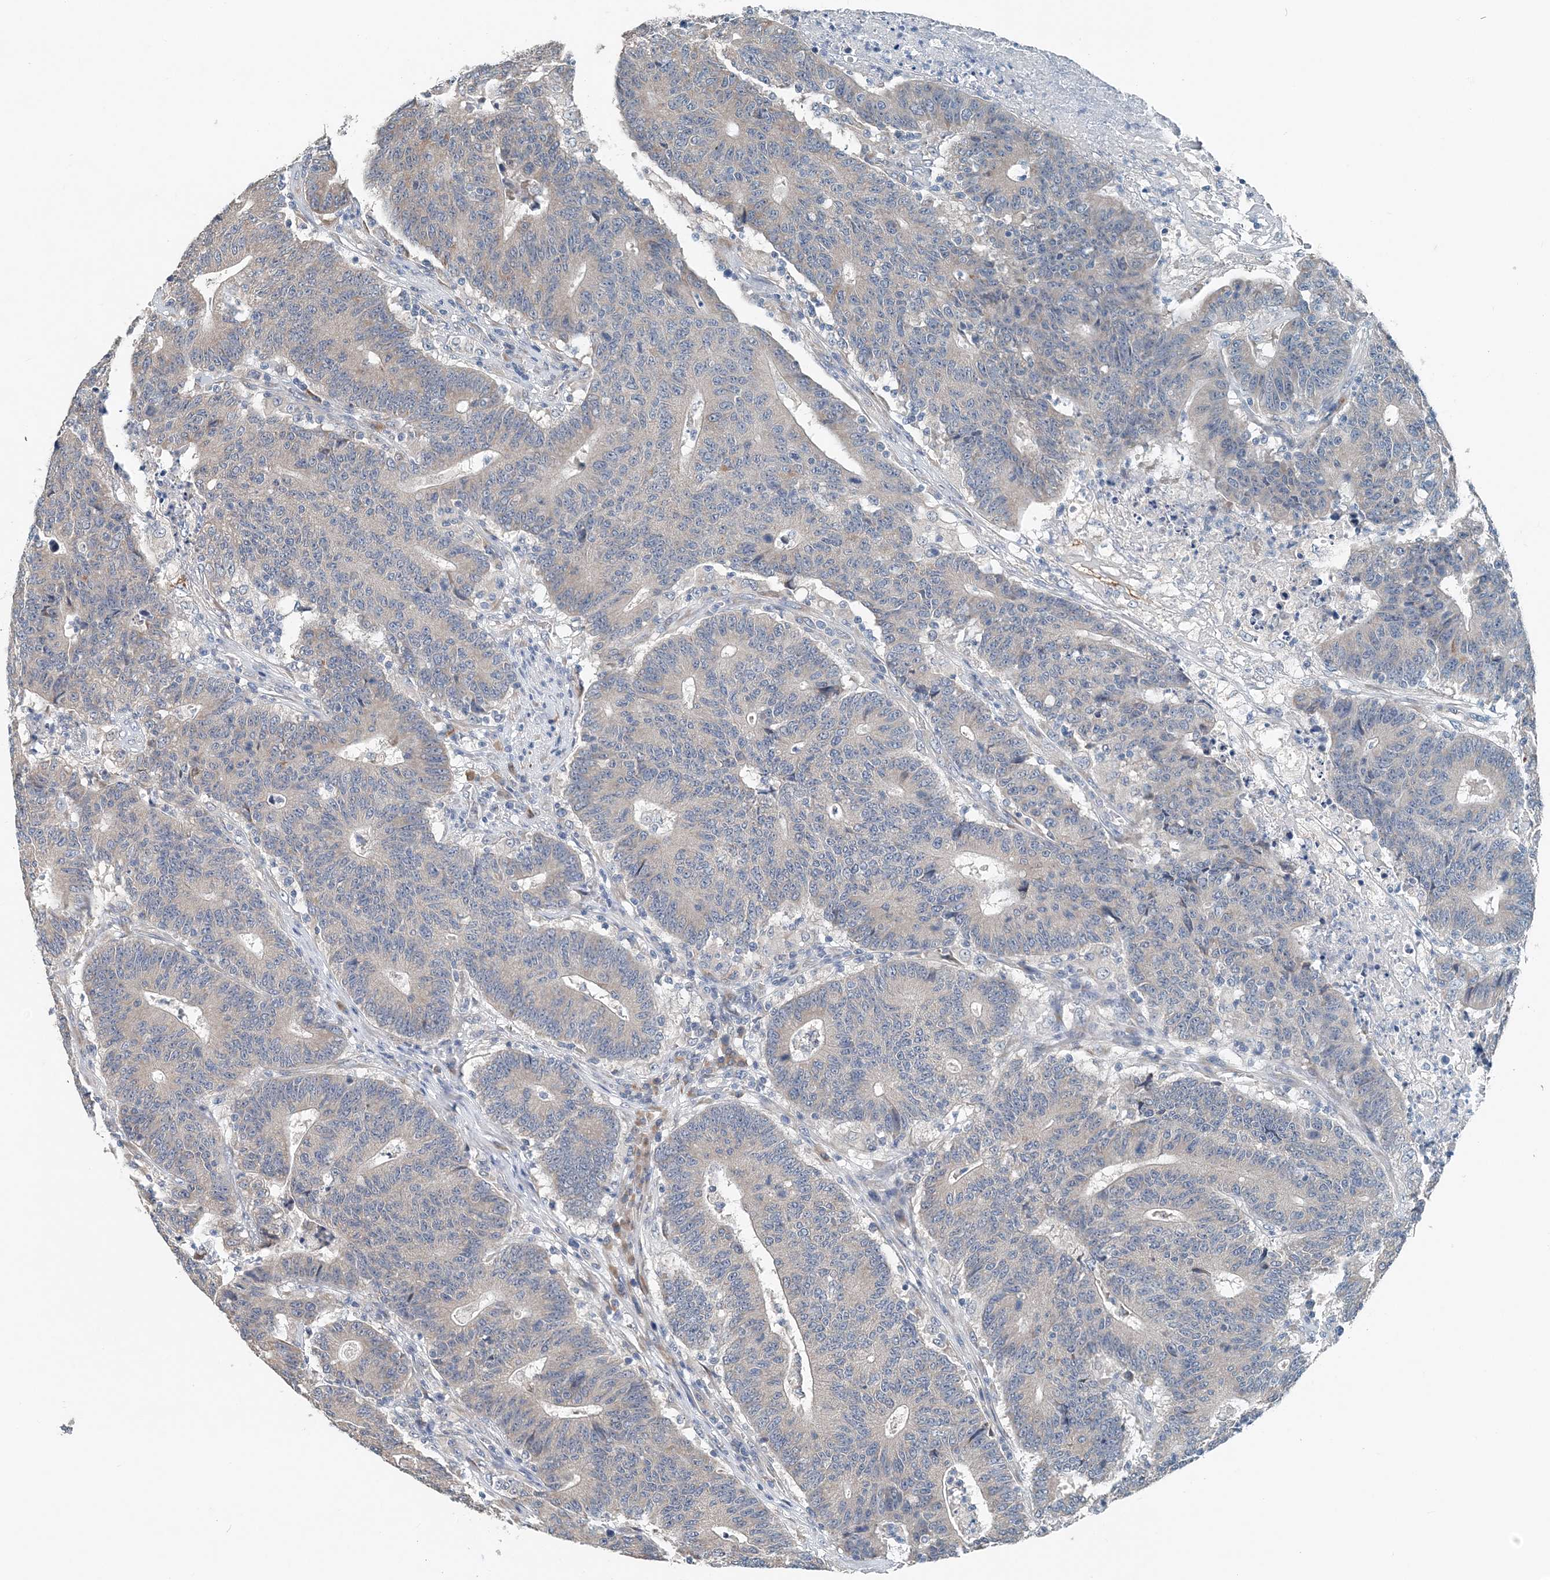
{"staining": {"intensity": "weak", "quantity": "<25%", "location": "cytoplasmic/membranous"}, "tissue": "colorectal cancer", "cell_type": "Tumor cells", "image_type": "cancer", "snomed": [{"axis": "morphology", "description": "Normal tissue, NOS"}, {"axis": "morphology", "description": "Adenocarcinoma, NOS"}, {"axis": "topography", "description": "Colon"}], "caption": "A high-resolution photomicrograph shows IHC staining of colorectal adenocarcinoma, which displays no significant expression in tumor cells.", "gene": "EEF1A2", "patient": {"sex": "female", "age": 75}}